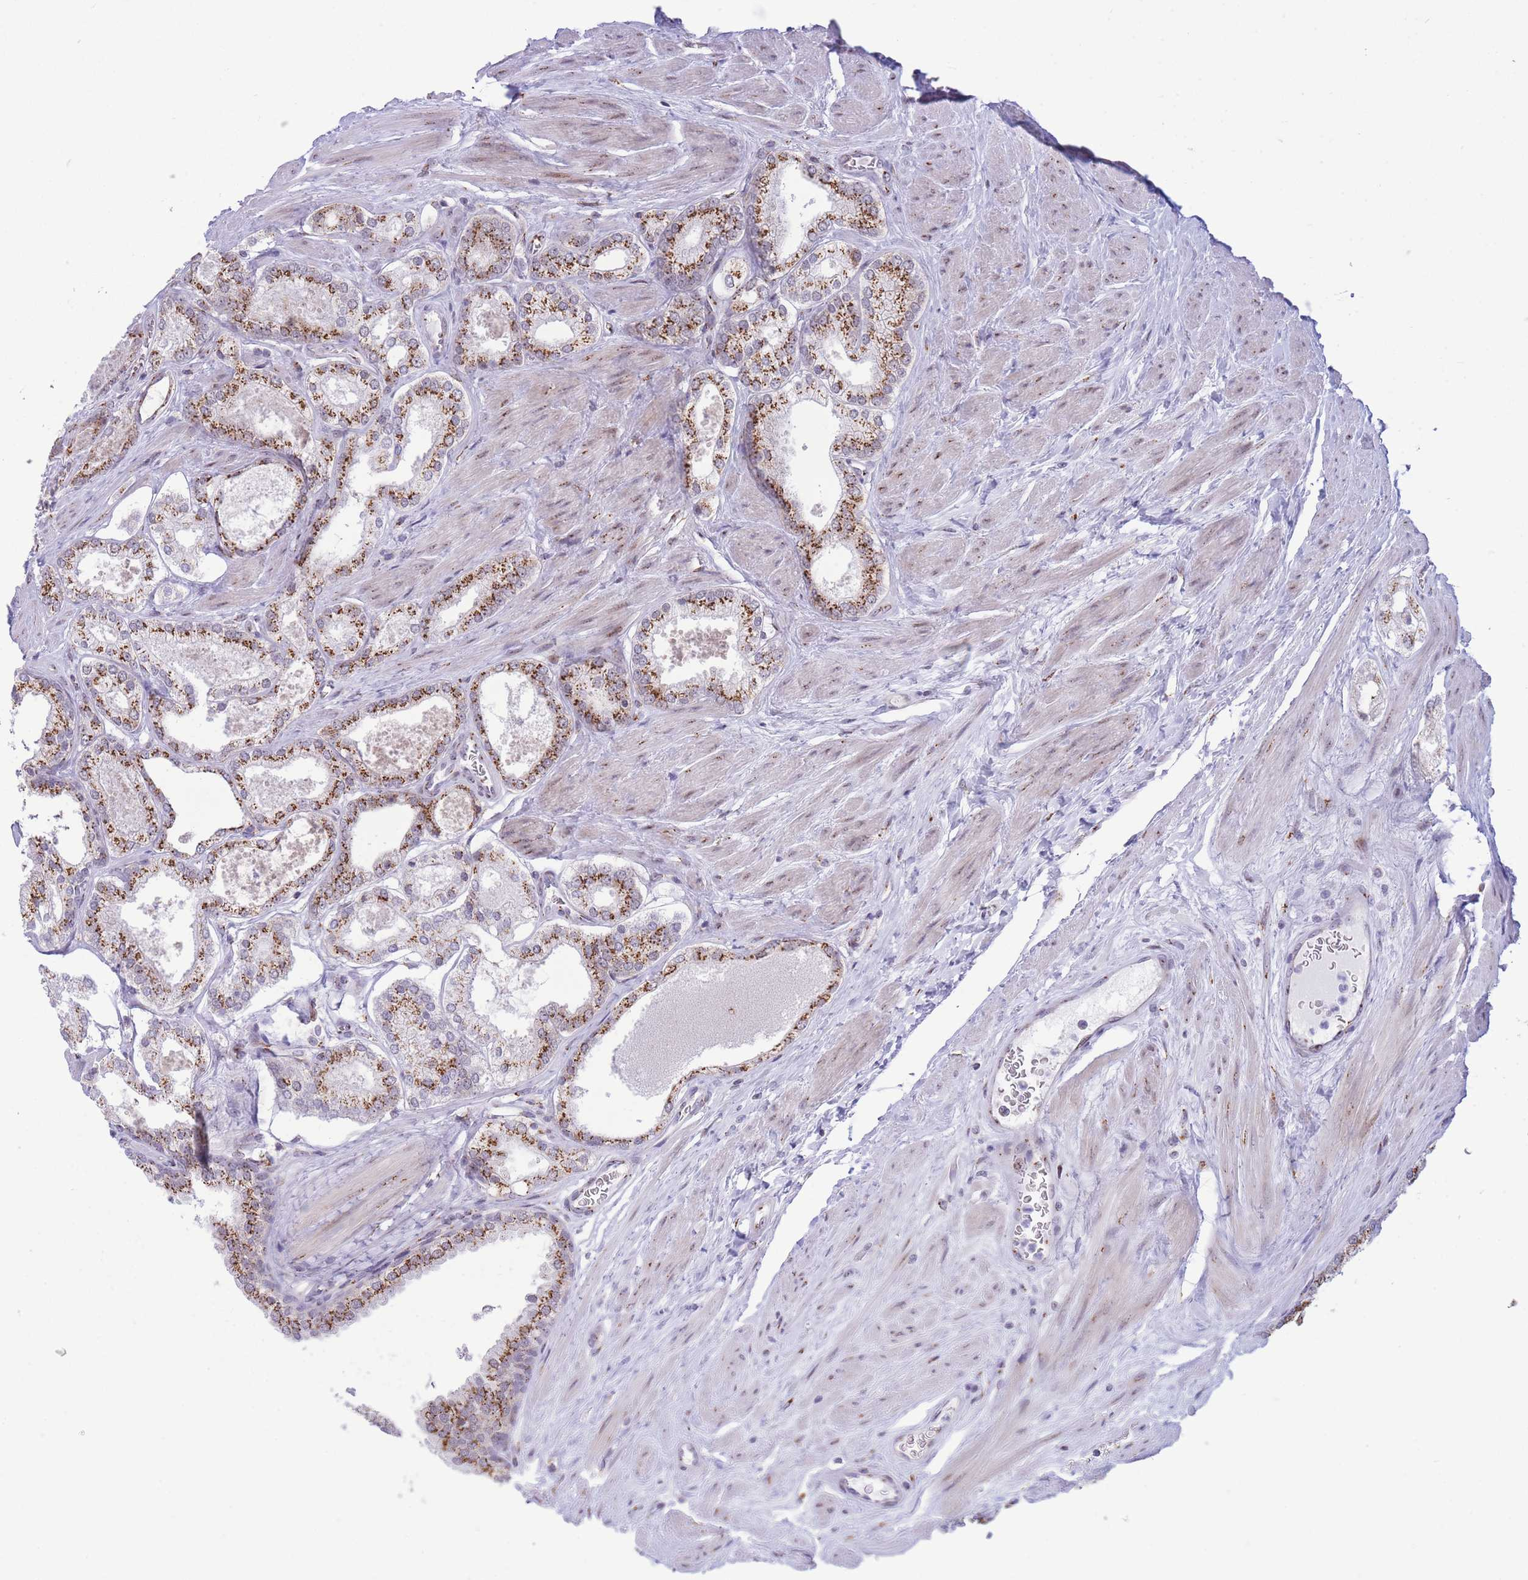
{"staining": {"intensity": "strong", "quantity": ">75%", "location": "cytoplasmic/membranous"}, "tissue": "prostate cancer", "cell_type": "Tumor cells", "image_type": "cancer", "snomed": [{"axis": "morphology", "description": "Adenocarcinoma, Low grade"}, {"axis": "topography", "description": "Prostate"}], "caption": "The photomicrograph demonstrates immunohistochemical staining of adenocarcinoma (low-grade) (prostate). There is strong cytoplasmic/membranous positivity is seen in about >75% of tumor cells.", "gene": "INO80C", "patient": {"sex": "male", "age": 42}}